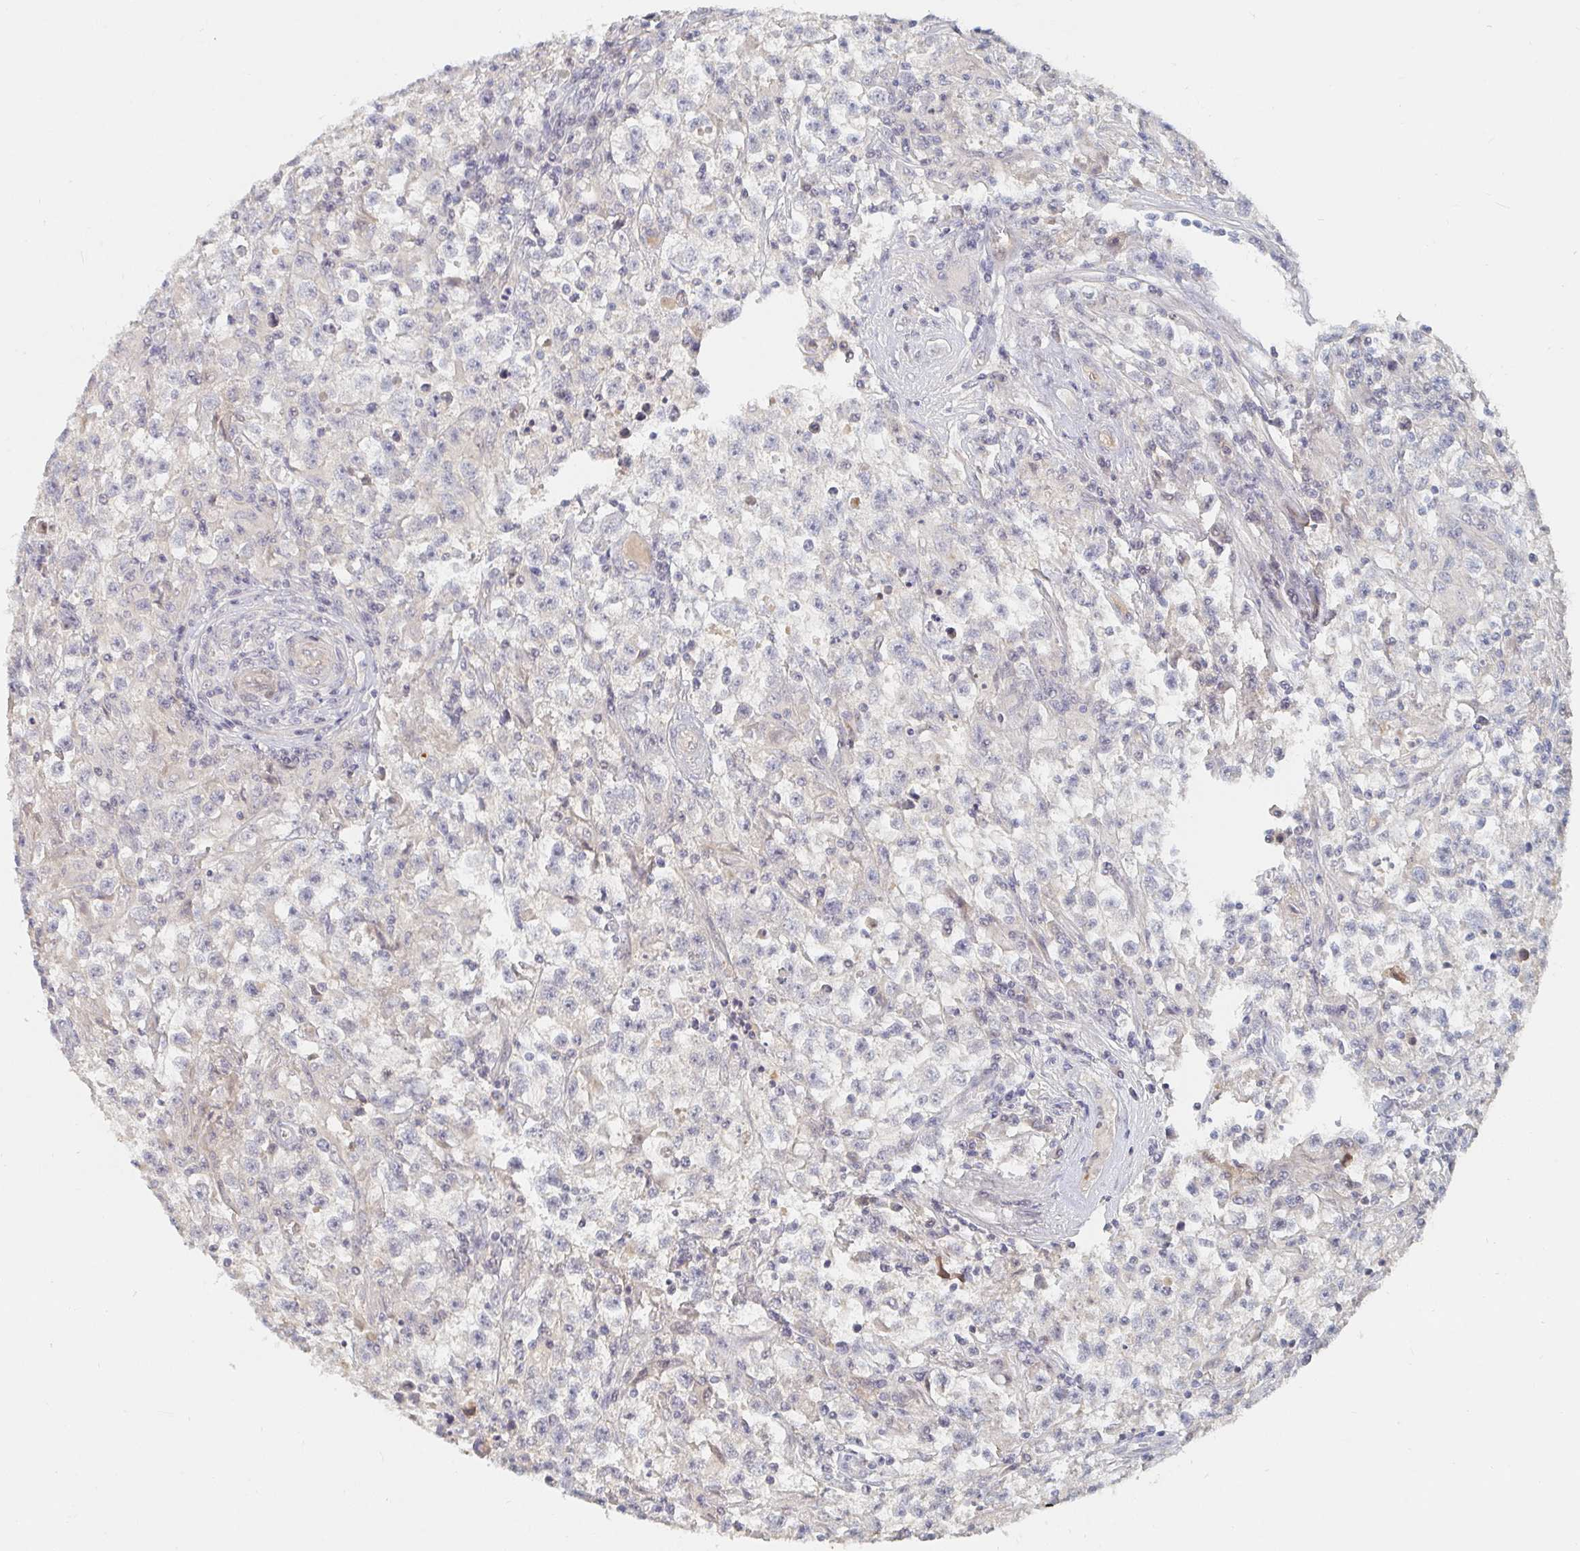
{"staining": {"intensity": "negative", "quantity": "none", "location": "none"}, "tissue": "testis cancer", "cell_type": "Tumor cells", "image_type": "cancer", "snomed": [{"axis": "morphology", "description": "Seminoma, NOS"}, {"axis": "topography", "description": "Testis"}], "caption": "Immunohistochemical staining of human testis cancer (seminoma) shows no significant staining in tumor cells.", "gene": "NME9", "patient": {"sex": "male", "age": 31}}